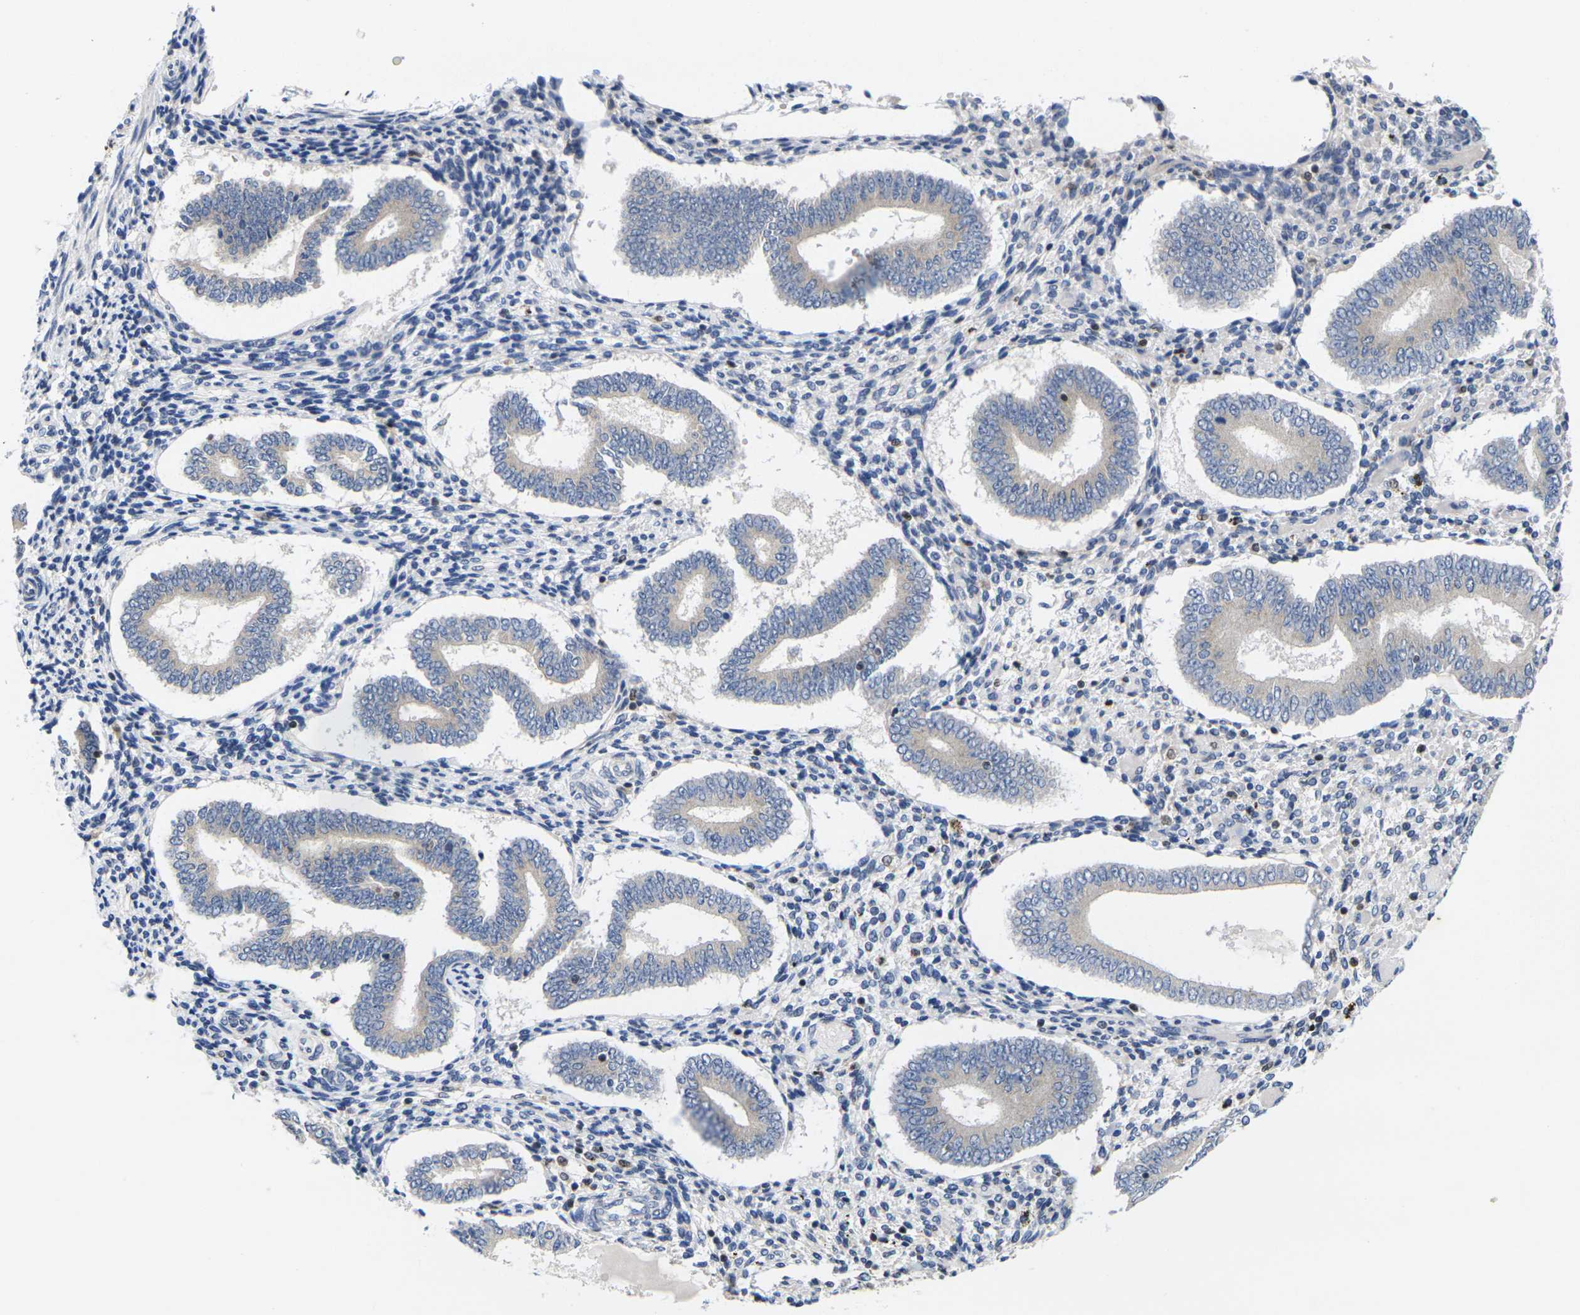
{"staining": {"intensity": "negative", "quantity": "none", "location": "none"}, "tissue": "endometrium", "cell_type": "Cells in endometrial stroma", "image_type": "normal", "snomed": [{"axis": "morphology", "description": "Normal tissue, NOS"}, {"axis": "topography", "description": "Endometrium"}], "caption": "DAB (3,3'-diaminobenzidine) immunohistochemical staining of normal endometrium reveals no significant positivity in cells in endometrial stroma. (Stains: DAB immunohistochemistry with hematoxylin counter stain, Microscopy: brightfield microscopy at high magnification).", "gene": "IKZF1", "patient": {"sex": "female", "age": 42}}